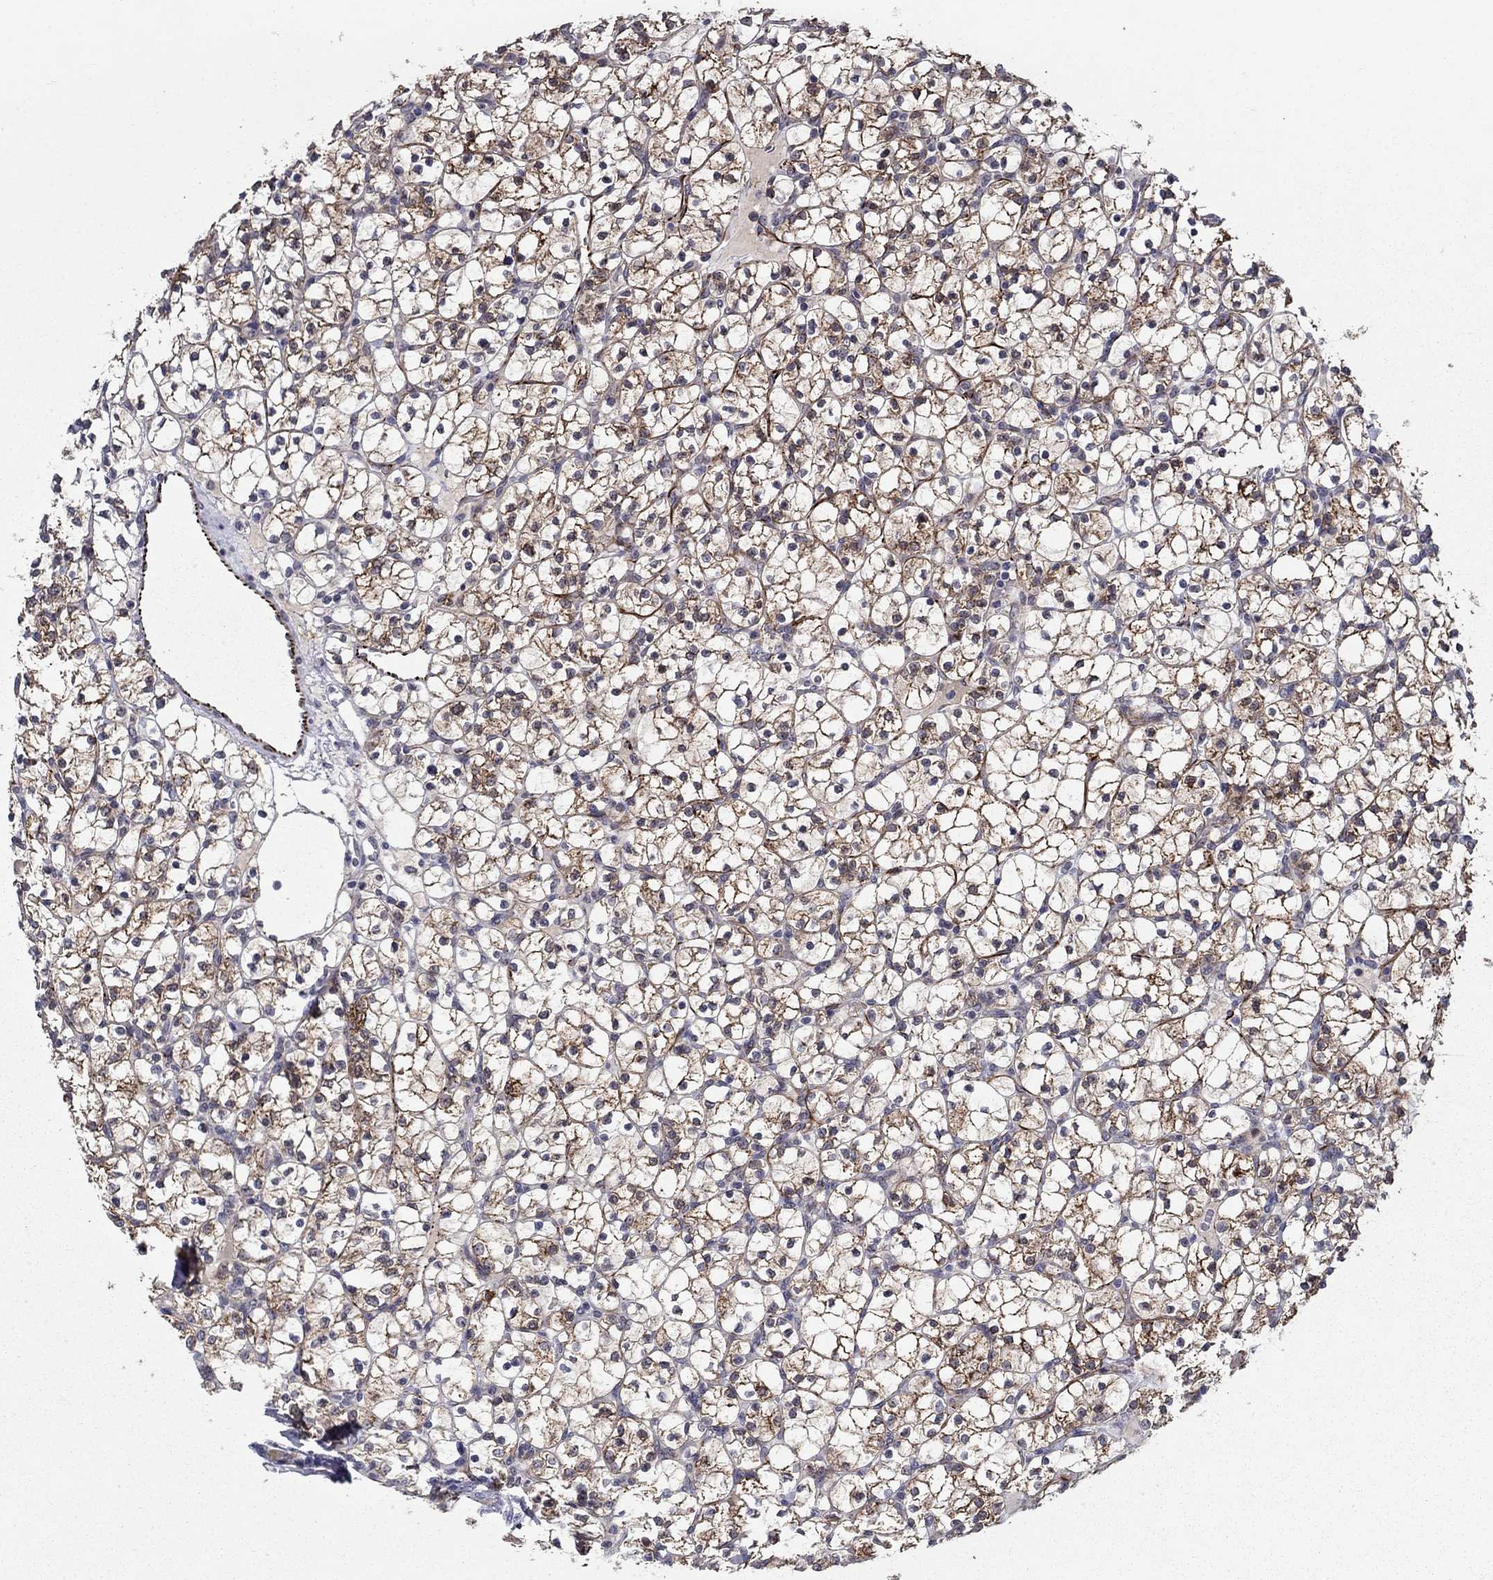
{"staining": {"intensity": "moderate", "quantity": ">75%", "location": "cytoplasmic/membranous"}, "tissue": "renal cancer", "cell_type": "Tumor cells", "image_type": "cancer", "snomed": [{"axis": "morphology", "description": "Adenocarcinoma, NOS"}, {"axis": "topography", "description": "Kidney"}], "caption": "Renal cancer tissue demonstrates moderate cytoplasmic/membranous positivity in about >75% of tumor cells, visualized by immunohistochemistry.", "gene": "LACTB2", "patient": {"sex": "female", "age": 89}}